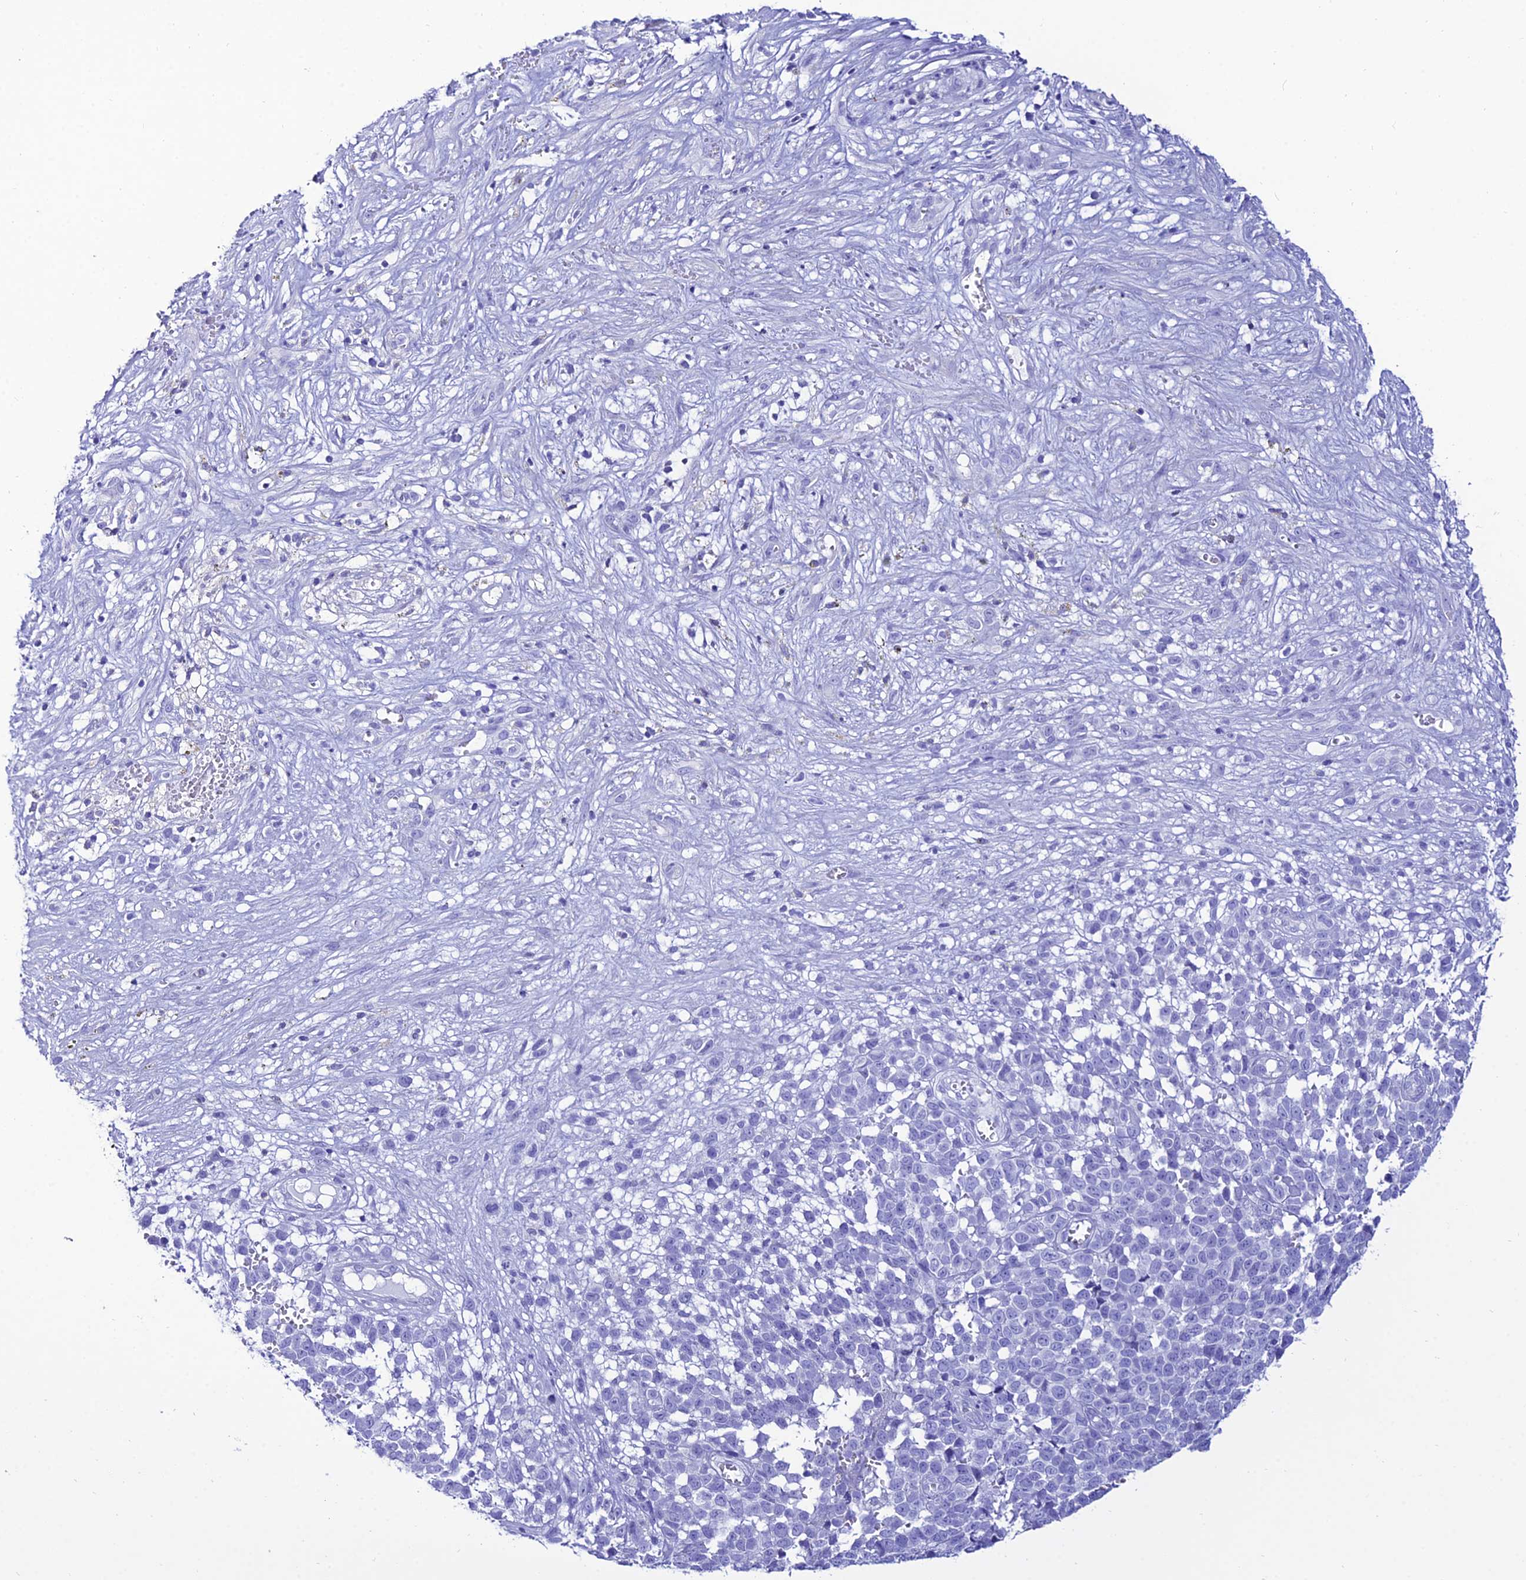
{"staining": {"intensity": "negative", "quantity": "none", "location": "none"}, "tissue": "melanoma", "cell_type": "Tumor cells", "image_type": "cancer", "snomed": [{"axis": "morphology", "description": "Malignant melanoma, NOS"}, {"axis": "topography", "description": "Nose, NOS"}], "caption": "DAB (3,3'-diaminobenzidine) immunohistochemical staining of human malignant melanoma shows no significant positivity in tumor cells.", "gene": "OR4D5", "patient": {"sex": "female", "age": 48}}